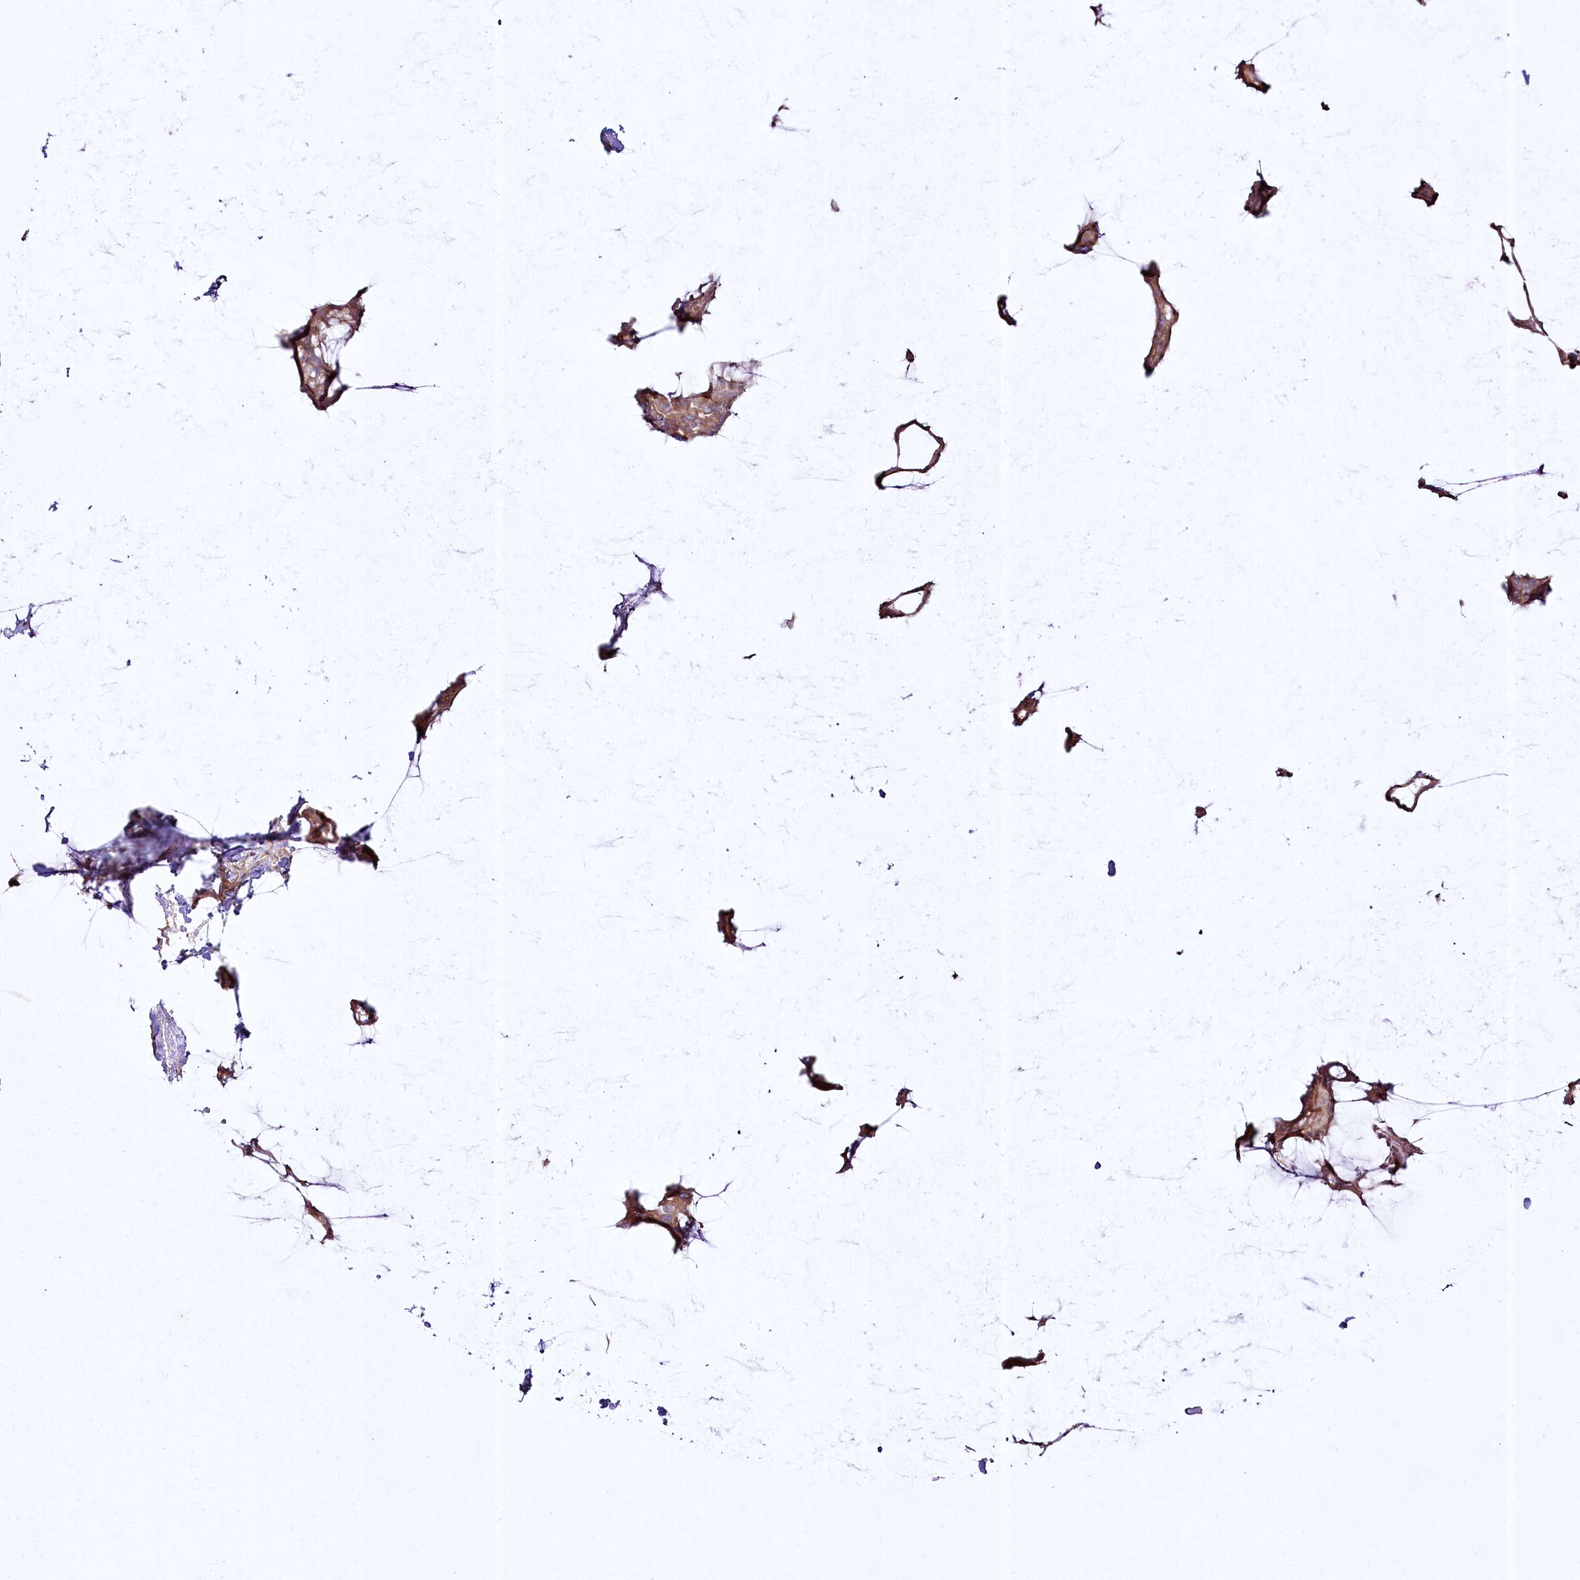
{"staining": {"intensity": "weak", "quantity": ">75%", "location": "cytoplasmic/membranous"}, "tissue": "breast cancer", "cell_type": "Tumor cells", "image_type": "cancer", "snomed": [{"axis": "morphology", "description": "Duct carcinoma"}, {"axis": "topography", "description": "Breast"}], "caption": "Human breast cancer stained with a brown dye shows weak cytoplasmic/membranous positive positivity in approximately >75% of tumor cells.", "gene": "SH3TC1", "patient": {"sex": "female", "age": 93}}